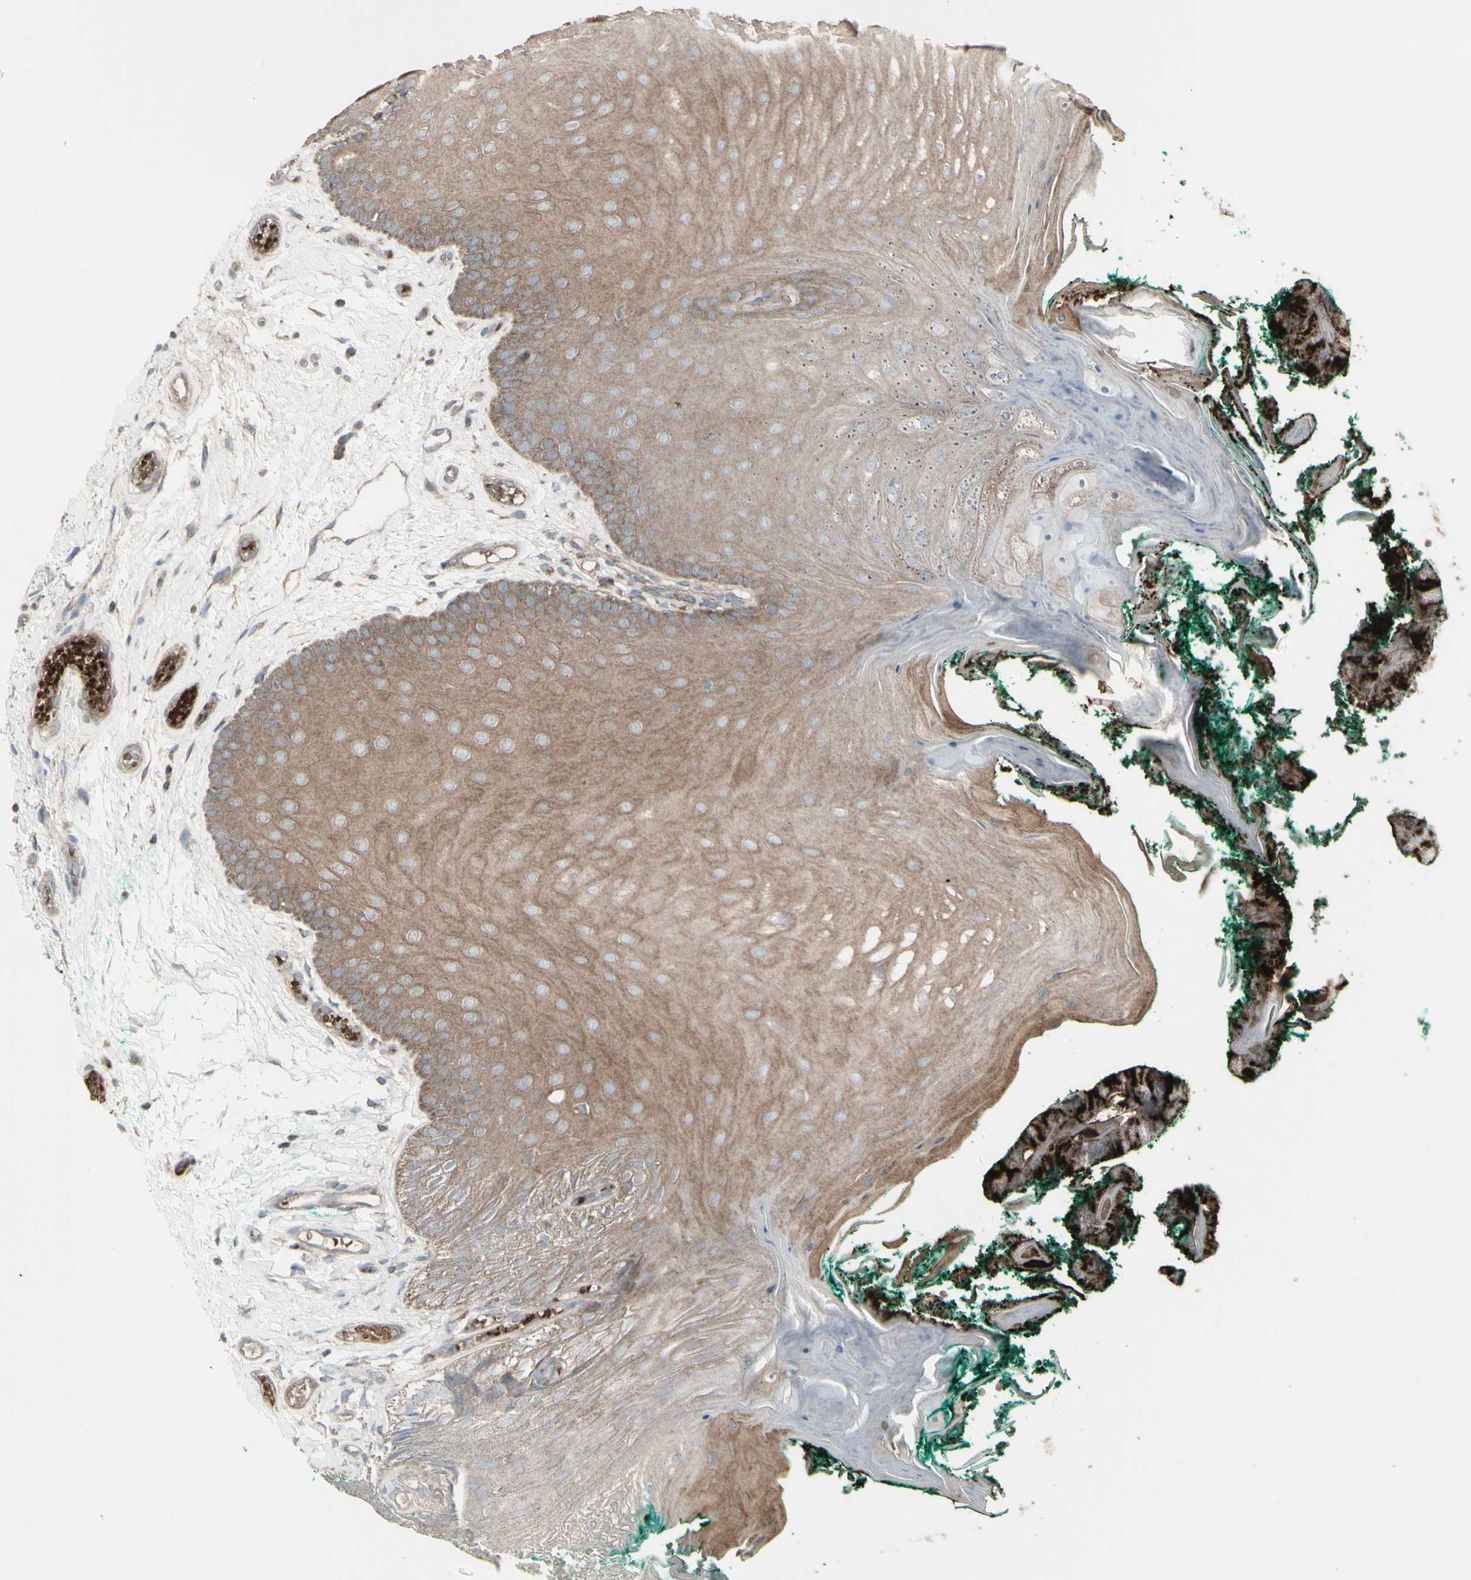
{"staining": {"intensity": "weak", "quantity": ">75%", "location": "cytoplasmic/membranous"}, "tissue": "oral mucosa", "cell_type": "Squamous epithelial cells", "image_type": "normal", "snomed": [{"axis": "morphology", "description": "Normal tissue, NOS"}, {"axis": "topography", "description": "Skeletal muscle"}, {"axis": "topography", "description": "Oral tissue"}], "caption": "Weak cytoplasmic/membranous protein positivity is seen in about >75% of squamous epithelial cells in oral mucosa. Immunohistochemistry stains the protein in brown and the nuclei are stained blue.", "gene": "SHC1", "patient": {"sex": "male", "age": 58}}